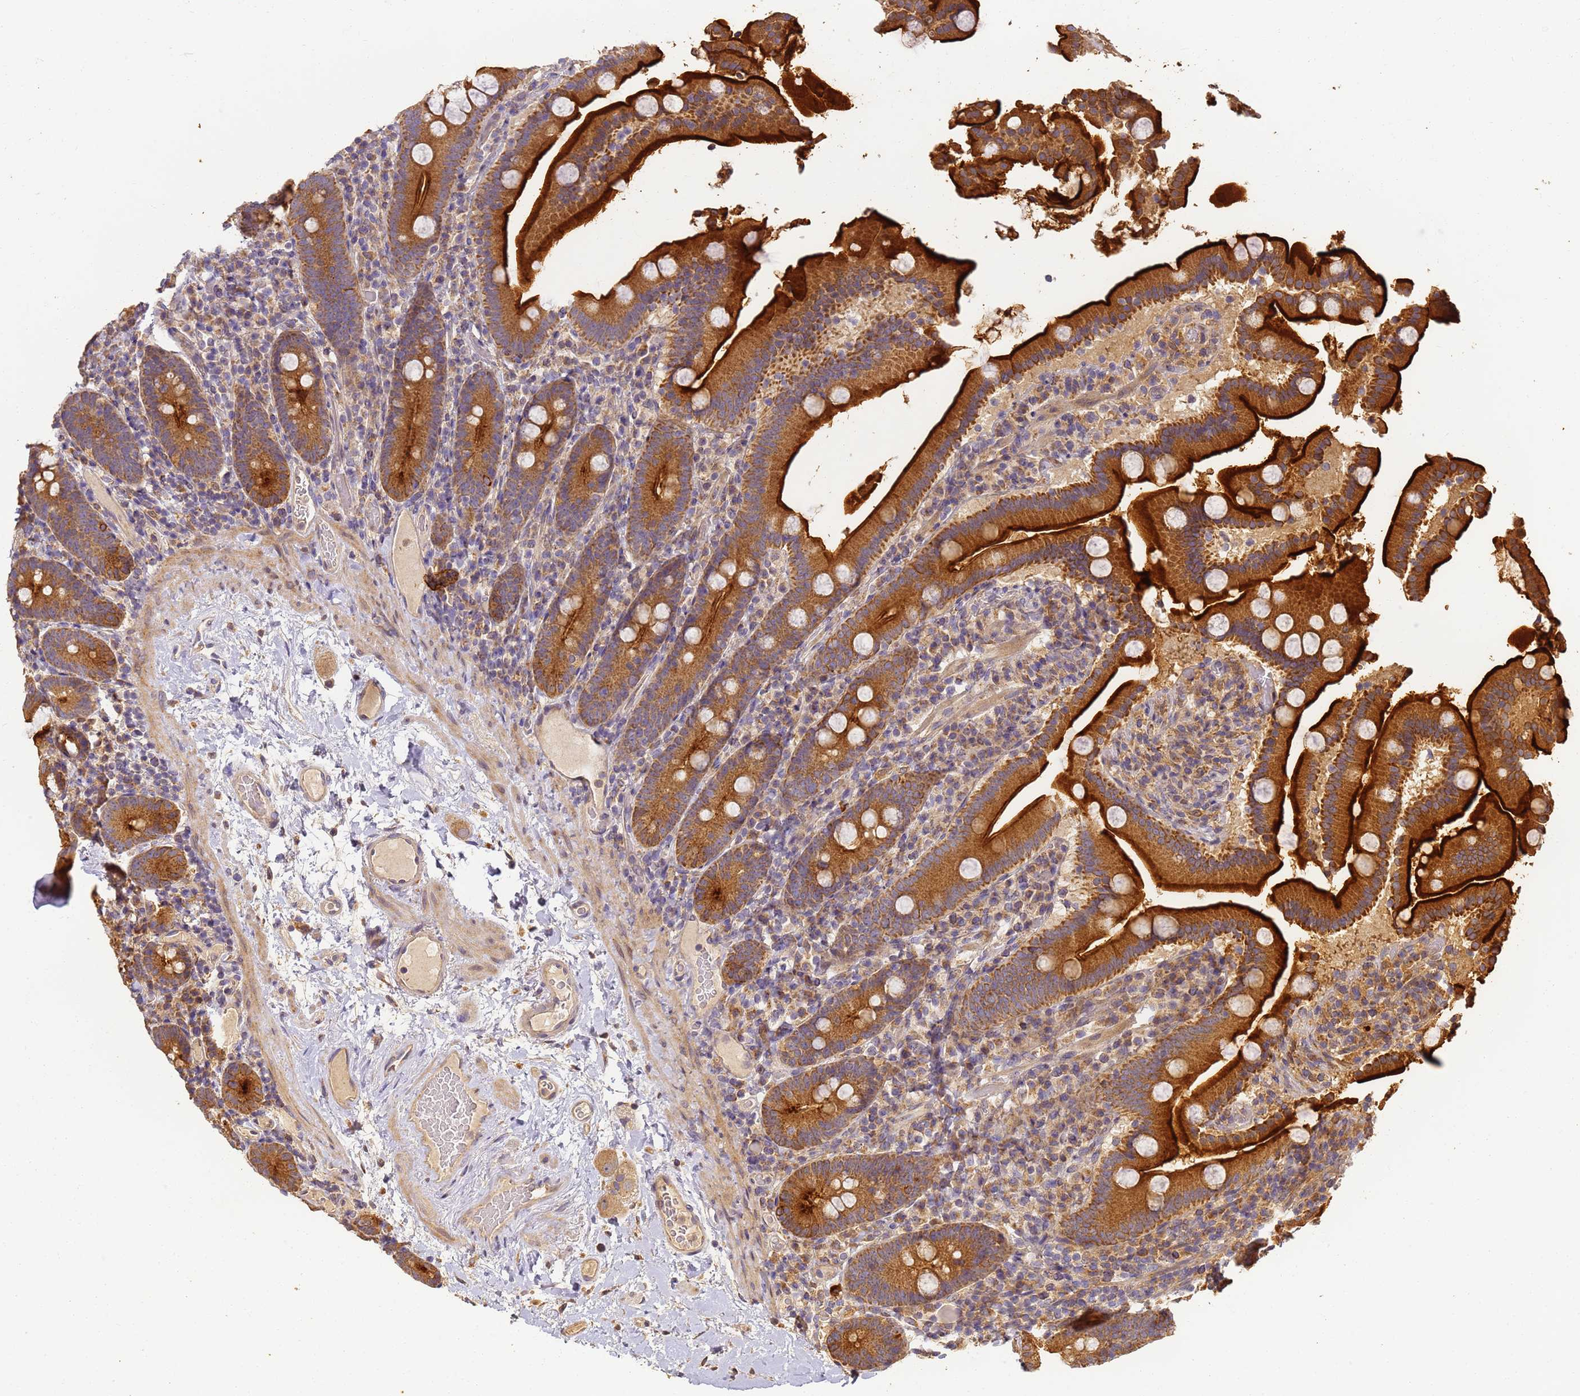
{"staining": {"intensity": "strong", "quantity": ">75%", "location": "cytoplasmic/membranous"}, "tissue": "duodenum", "cell_type": "Glandular cells", "image_type": "normal", "snomed": [{"axis": "morphology", "description": "Normal tissue, NOS"}, {"axis": "topography", "description": "Duodenum"}], "caption": "Duodenum stained with a brown dye displays strong cytoplasmic/membranous positive expression in about >75% of glandular cells.", "gene": "TIGAR", "patient": {"sex": "male", "age": 55}}